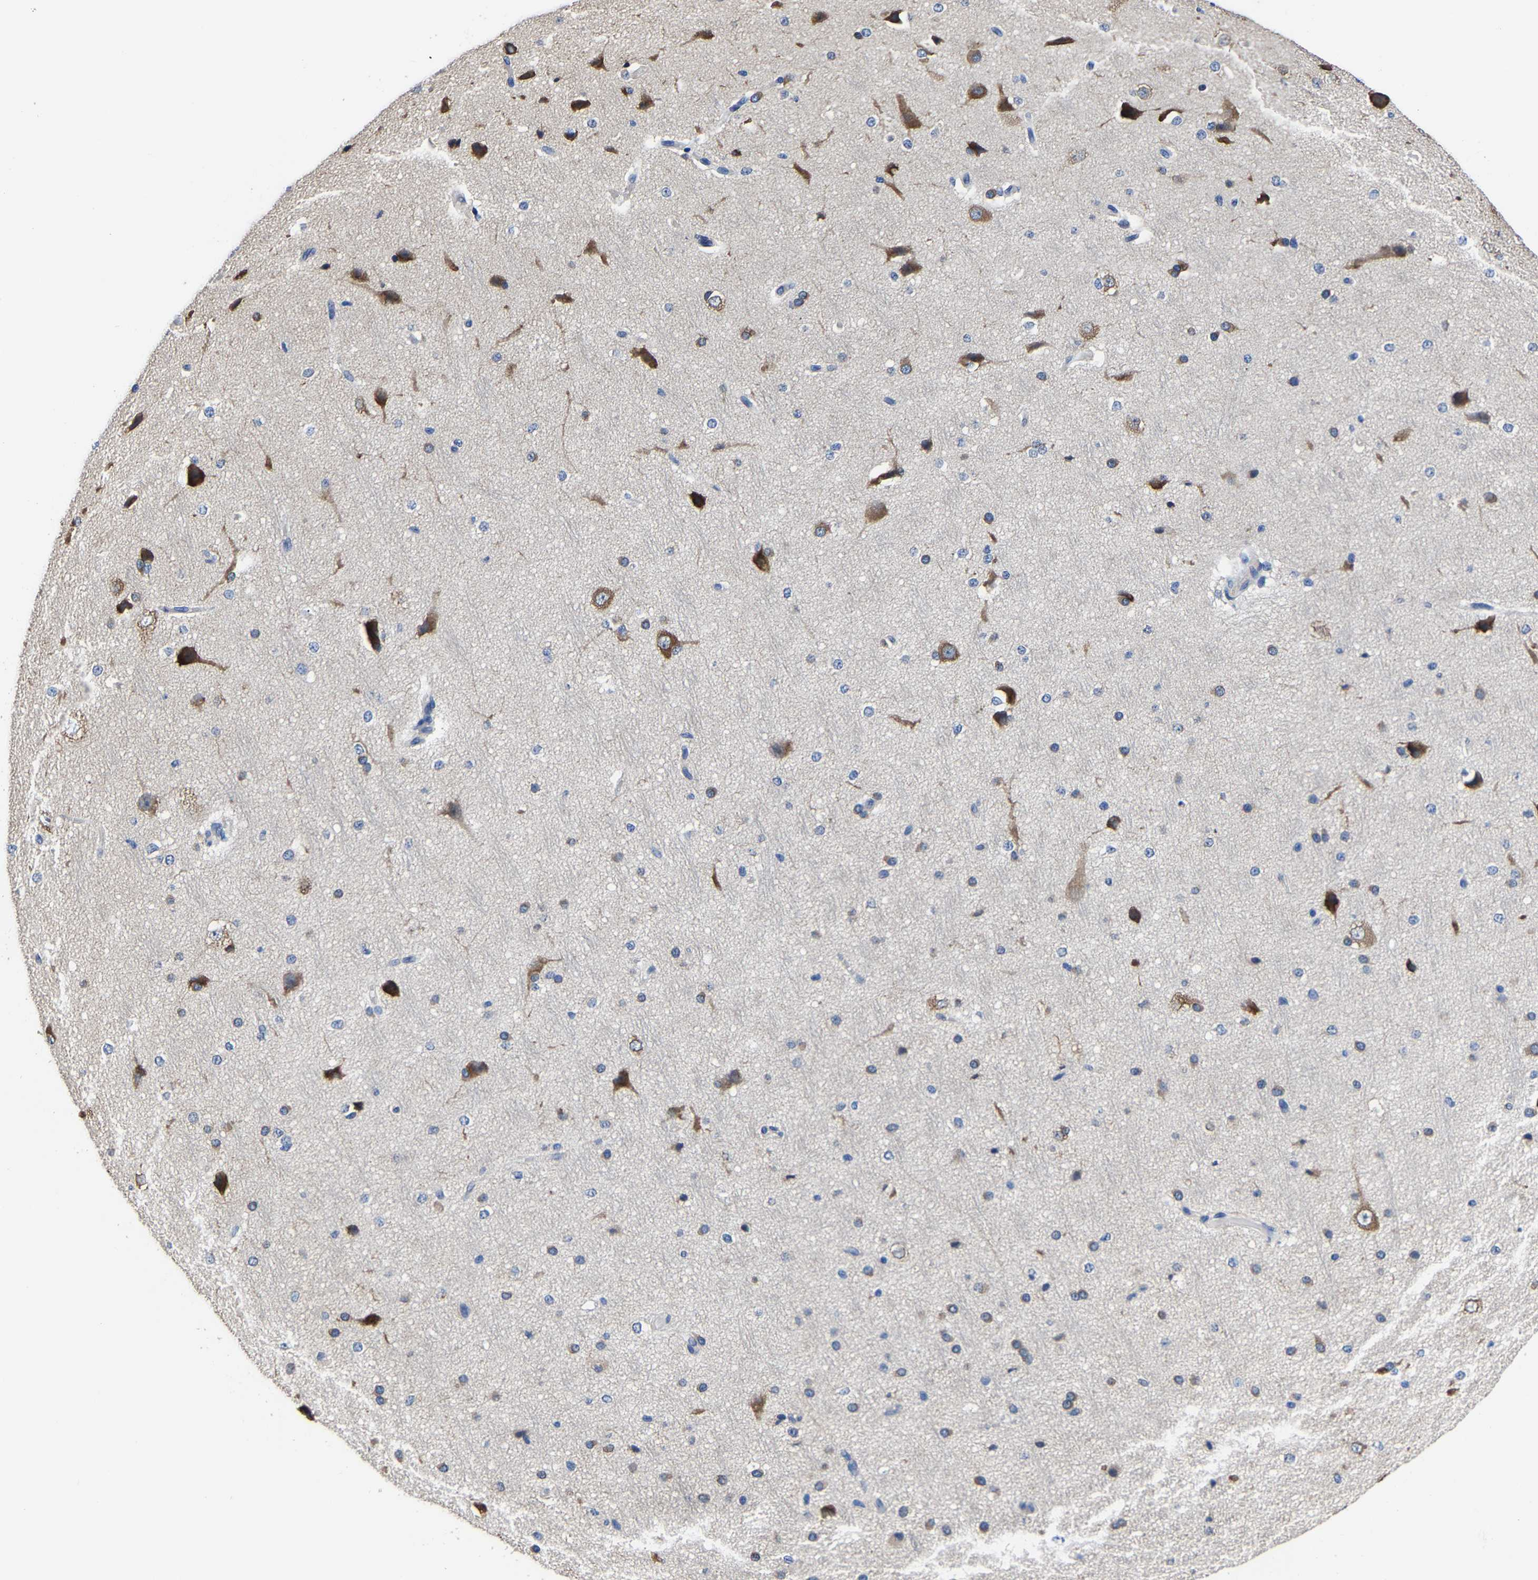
{"staining": {"intensity": "negative", "quantity": "none", "location": "none"}, "tissue": "cerebral cortex", "cell_type": "Endothelial cells", "image_type": "normal", "snomed": [{"axis": "morphology", "description": "Normal tissue, NOS"}, {"axis": "morphology", "description": "Developmental malformation"}, {"axis": "topography", "description": "Cerebral cortex"}], "caption": "IHC of unremarkable human cerebral cortex demonstrates no positivity in endothelial cells.", "gene": "SRPK2", "patient": {"sex": "female", "age": 30}}